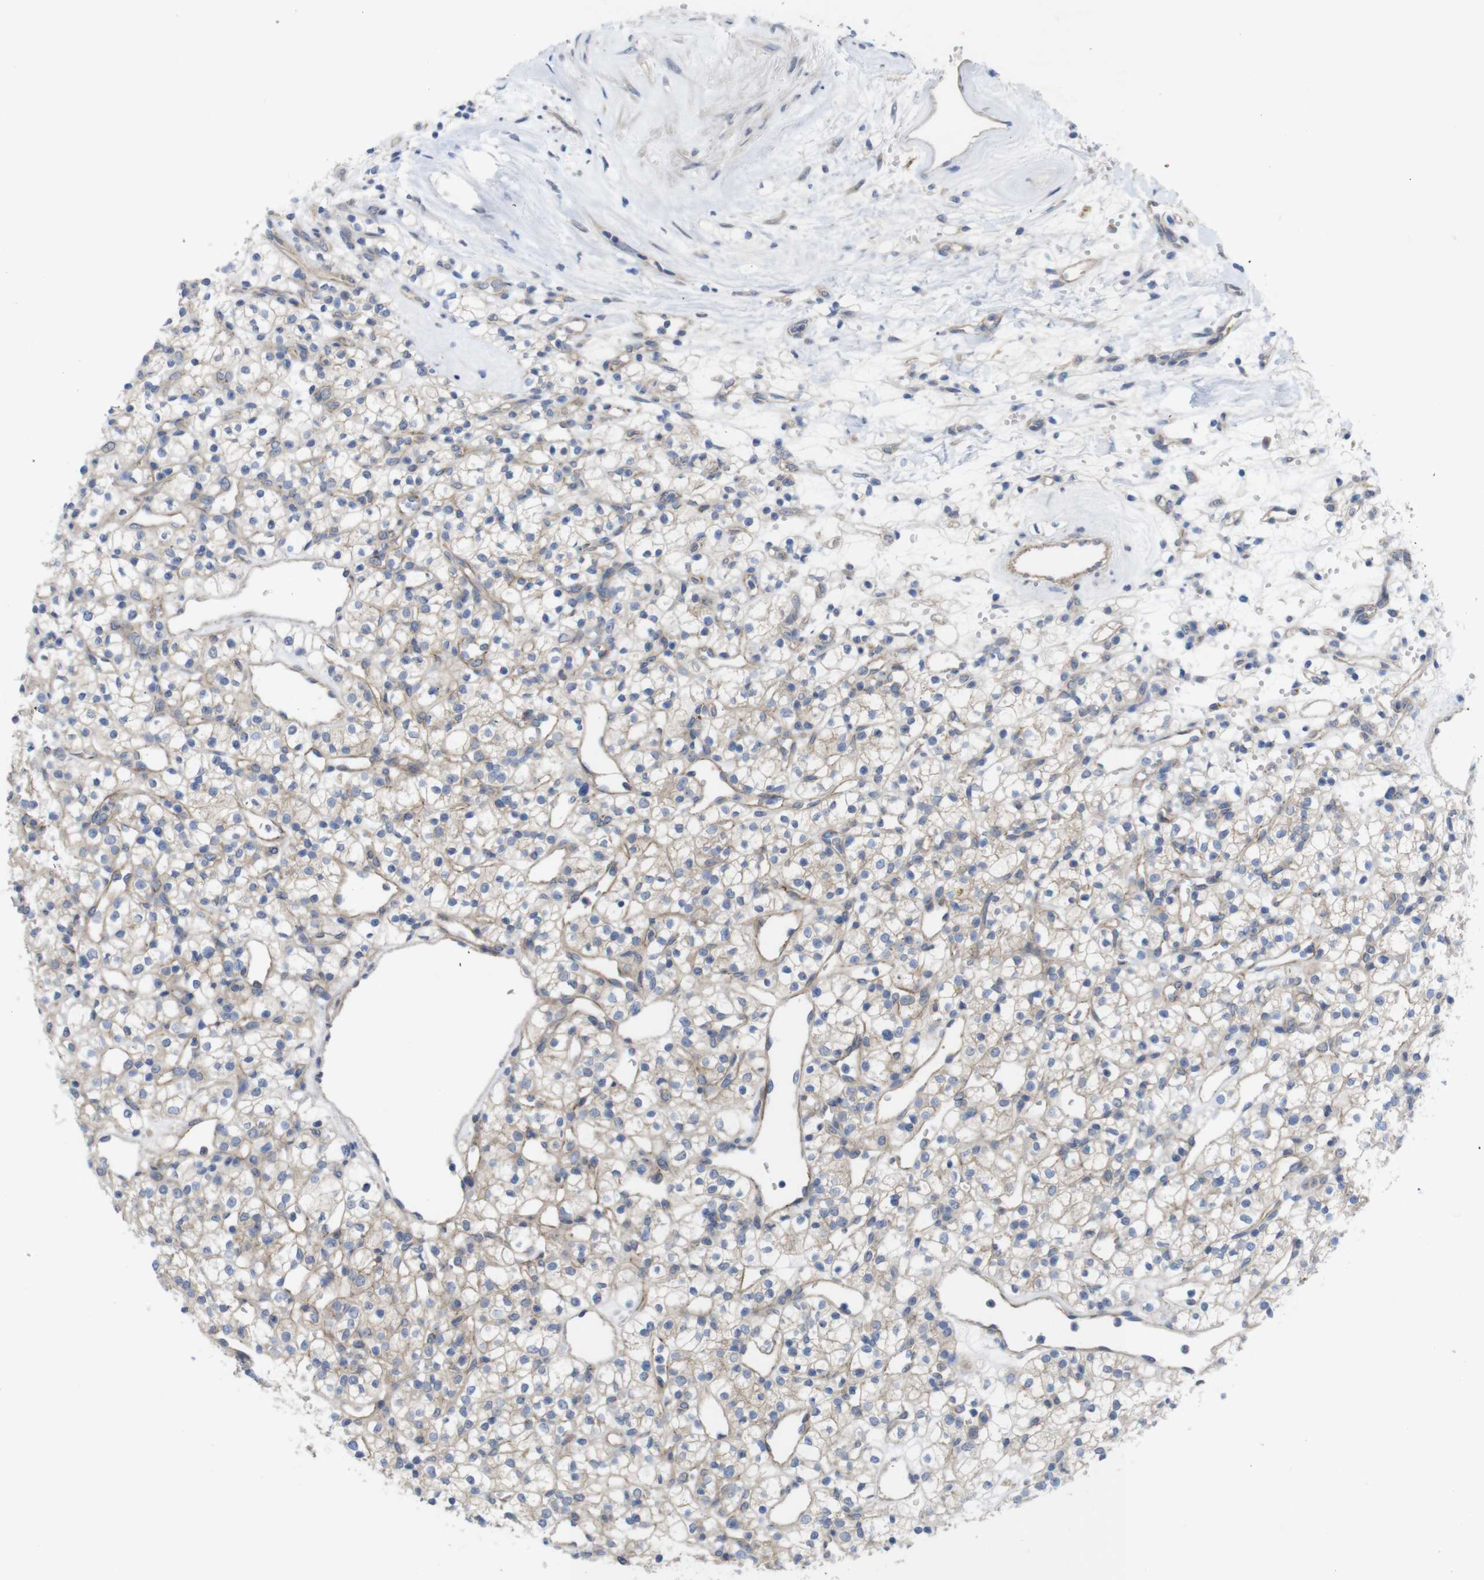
{"staining": {"intensity": "weak", "quantity": ">75%", "location": "cytoplasmic/membranous"}, "tissue": "renal cancer", "cell_type": "Tumor cells", "image_type": "cancer", "snomed": [{"axis": "morphology", "description": "Adenocarcinoma, NOS"}, {"axis": "topography", "description": "Kidney"}], "caption": "Human adenocarcinoma (renal) stained with a brown dye exhibits weak cytoplasmic/membranous positive staining in approximately >75% of tumor cells.", "gene": "KIDINS220", "patient": {"sex": "female", "age": 60}}